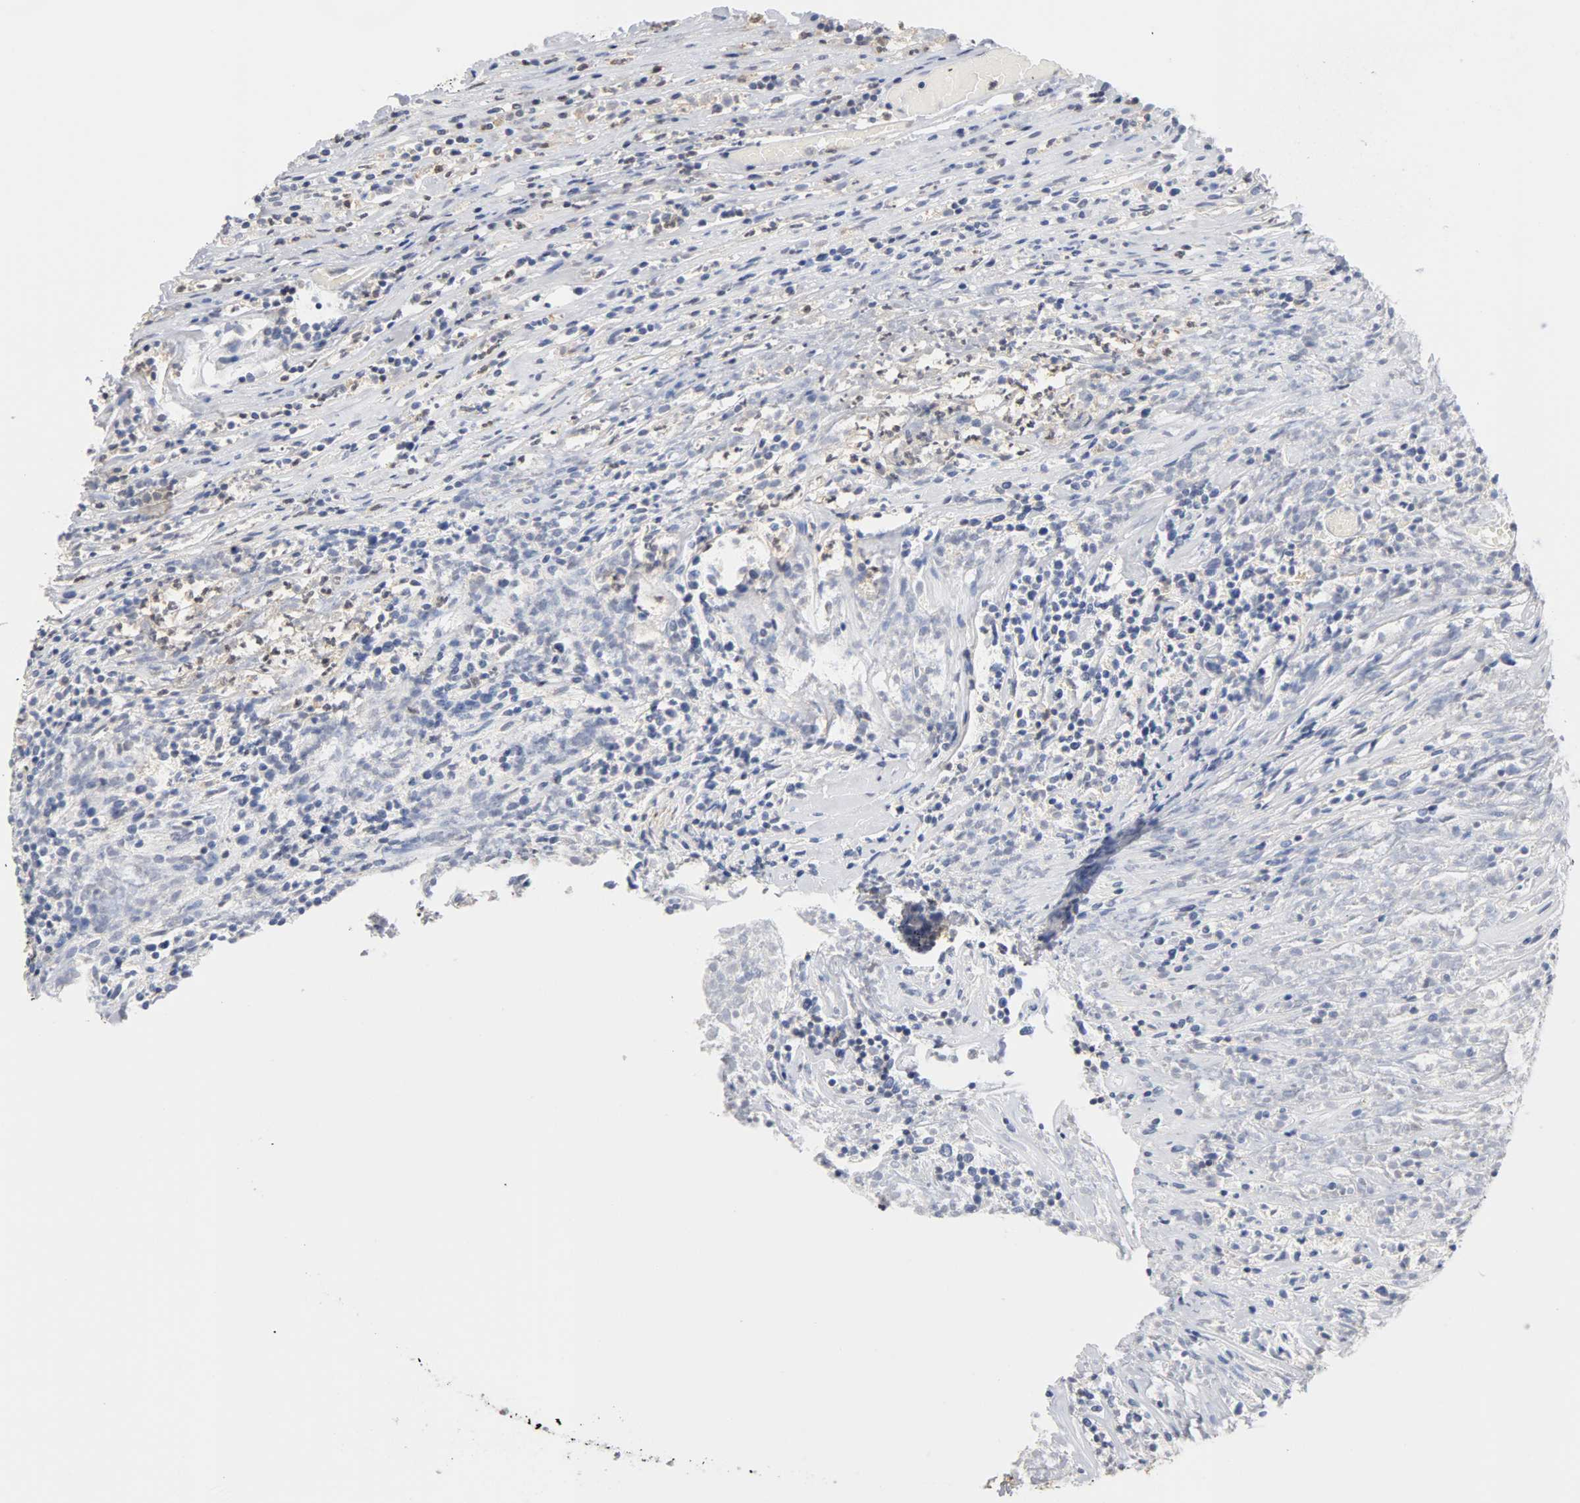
{"staining": {"intensity": "moderate", "quantity": ">75%", "location": "cytoplasmic/membranous,nuclear"}, "tissue": "lymphoma", "cell_type": "Tumor cells", "image_type": "cancer", "snomed": [{"axis": "morphology", "description": "Malignant lymphoma, non-Hodgkin's type, High grade"}, {"axis": "topography", "description": "Lymph node"}], "caption": "Human malignant lymphoma, non-Hodgkin's type (high-grade) stained with a protein marker reveals moderate staining in tumor cells.", "gene": "UBE2M", "patient": {"sex": "female", "age": 73}}